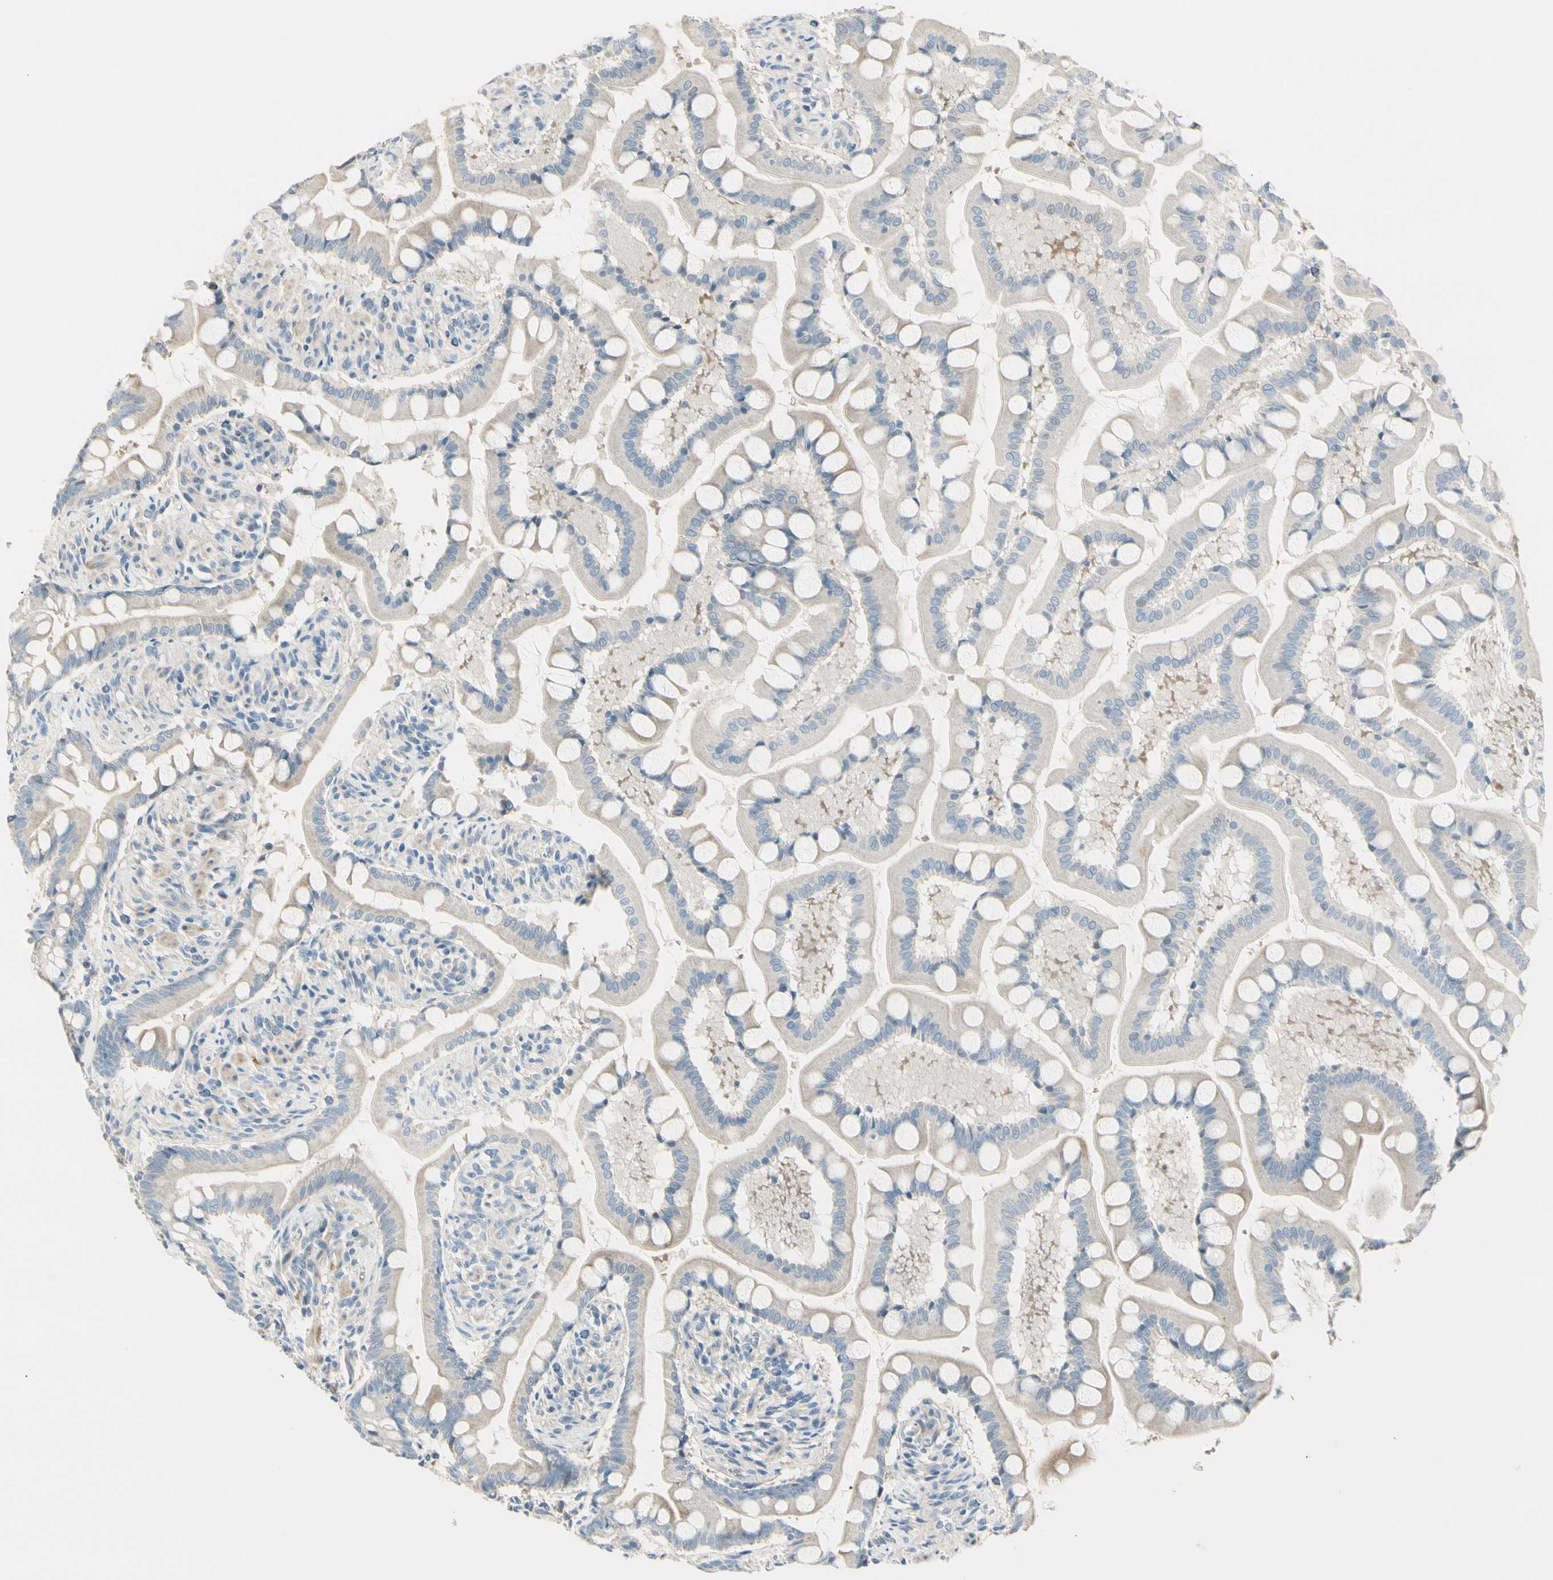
{"staining": {"intensity": "weak", "quantity": "25%-75%", "location": "cytoplasmic/membranous"}, "tissue": "small intestine", "cell_type": "Glandular cells", "image_type": "normal", "snomed": [{"axis": "morphology", "description": "Normal tissue, NOS"}, {"axis": "topography", "description": "Small intestine"}], "caption": "DAB immunohistochemical staining of normal small intestine shows weak cytoplasmic/membranous protein staining in approximately 25%-75% of glandular cells. Nuclei are stained in blue.", "gene": "ADGRA3", "patient": {"sex": "male", "age": 41}}